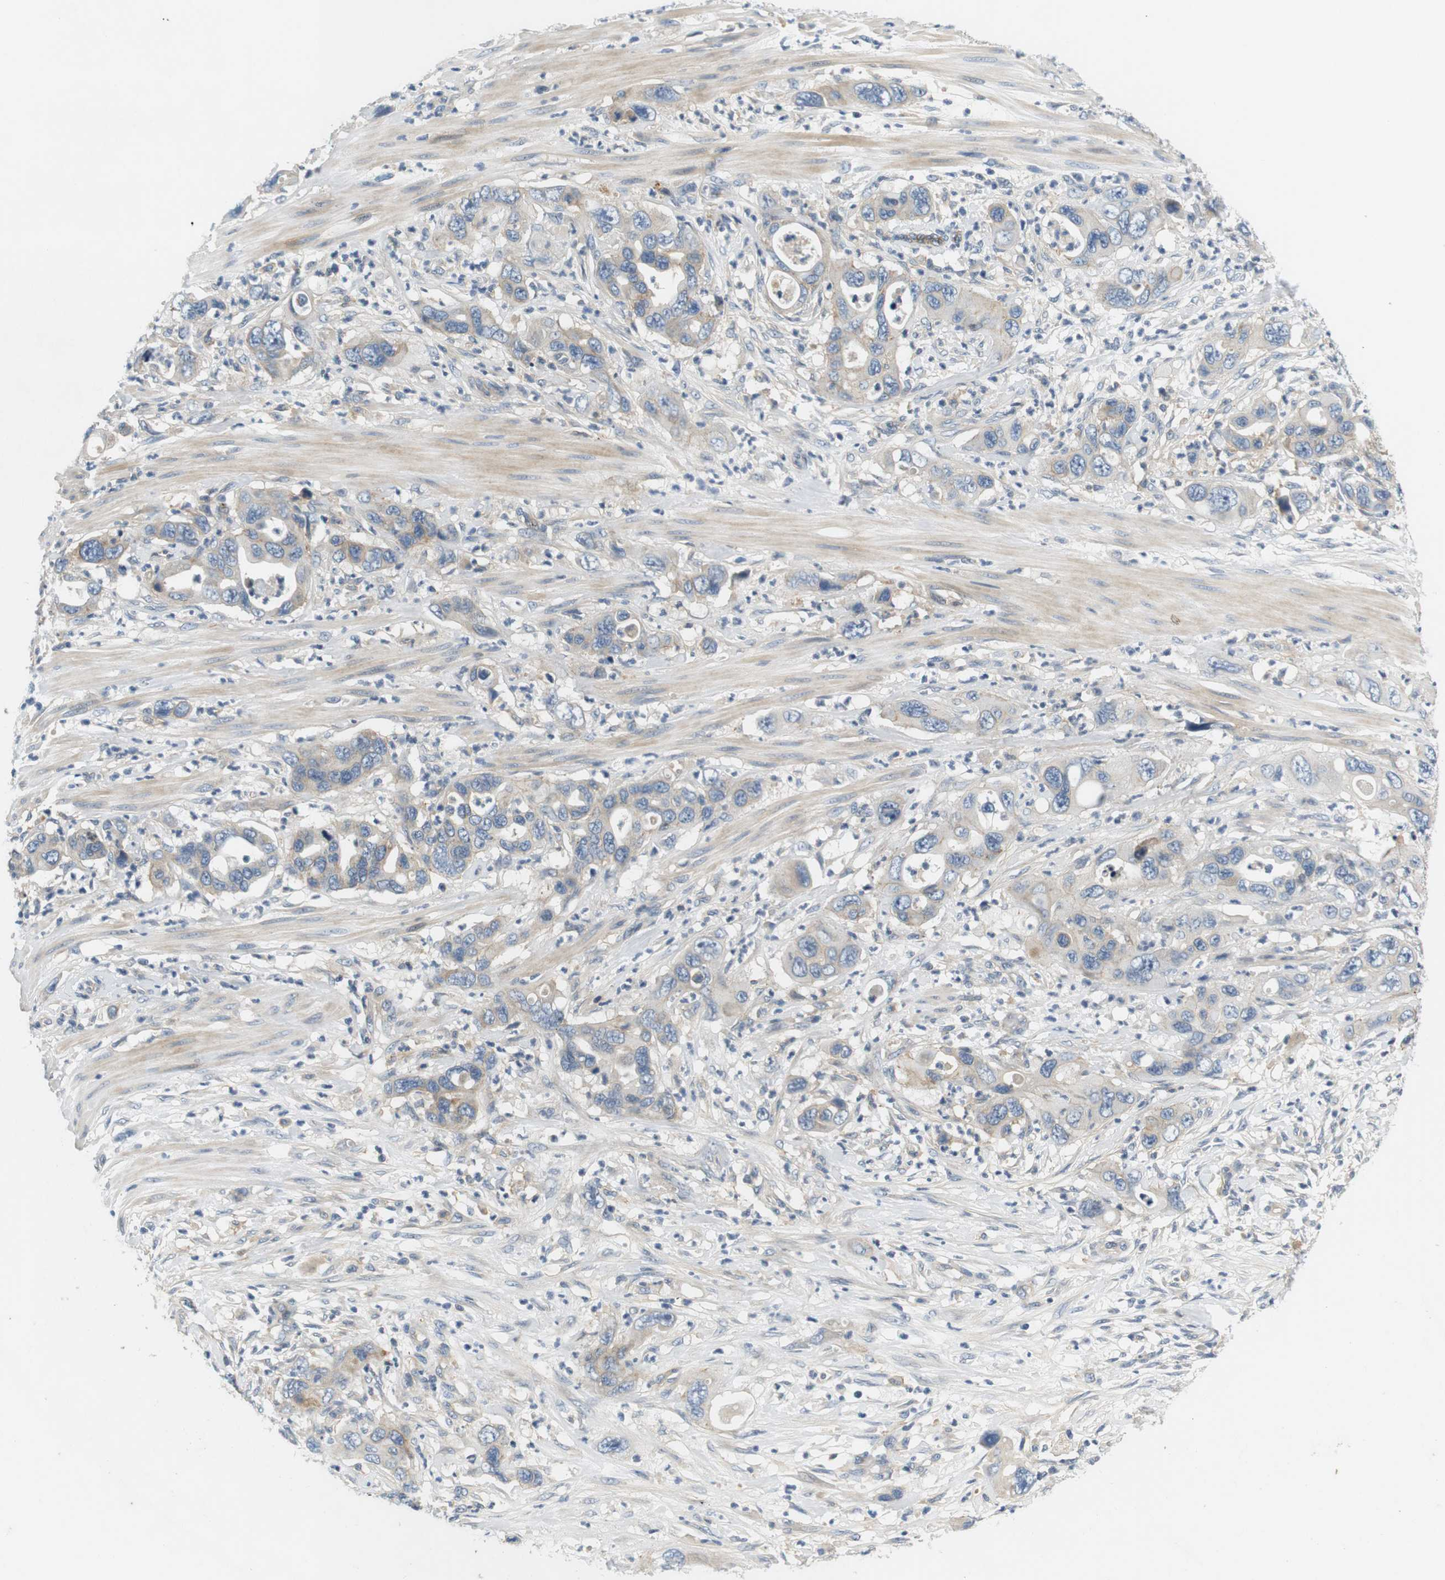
{"staining": {"intensity": "weak", "quantity": "<25%", "location": "cytoplasmic/membranous"}, "tissue": "pancreatic cancer", "cell_type": "Tumor cells", "image_type": "cancer", "snomed": [{"axis": "morphology", "description": "Adenocarcinoma, NOS"}, {"axis": "topography", "description": "Pancreas"}], "caption": "A high-resolution photomicrograph shows immunohistochemistry (IHC) staining of pancreatic cancer (adenocarcinoma), which demonstrates no significant positivity in tumor cells.", "gene": "SLC30A1", "patient": {"sex": "female", "age": 71}}